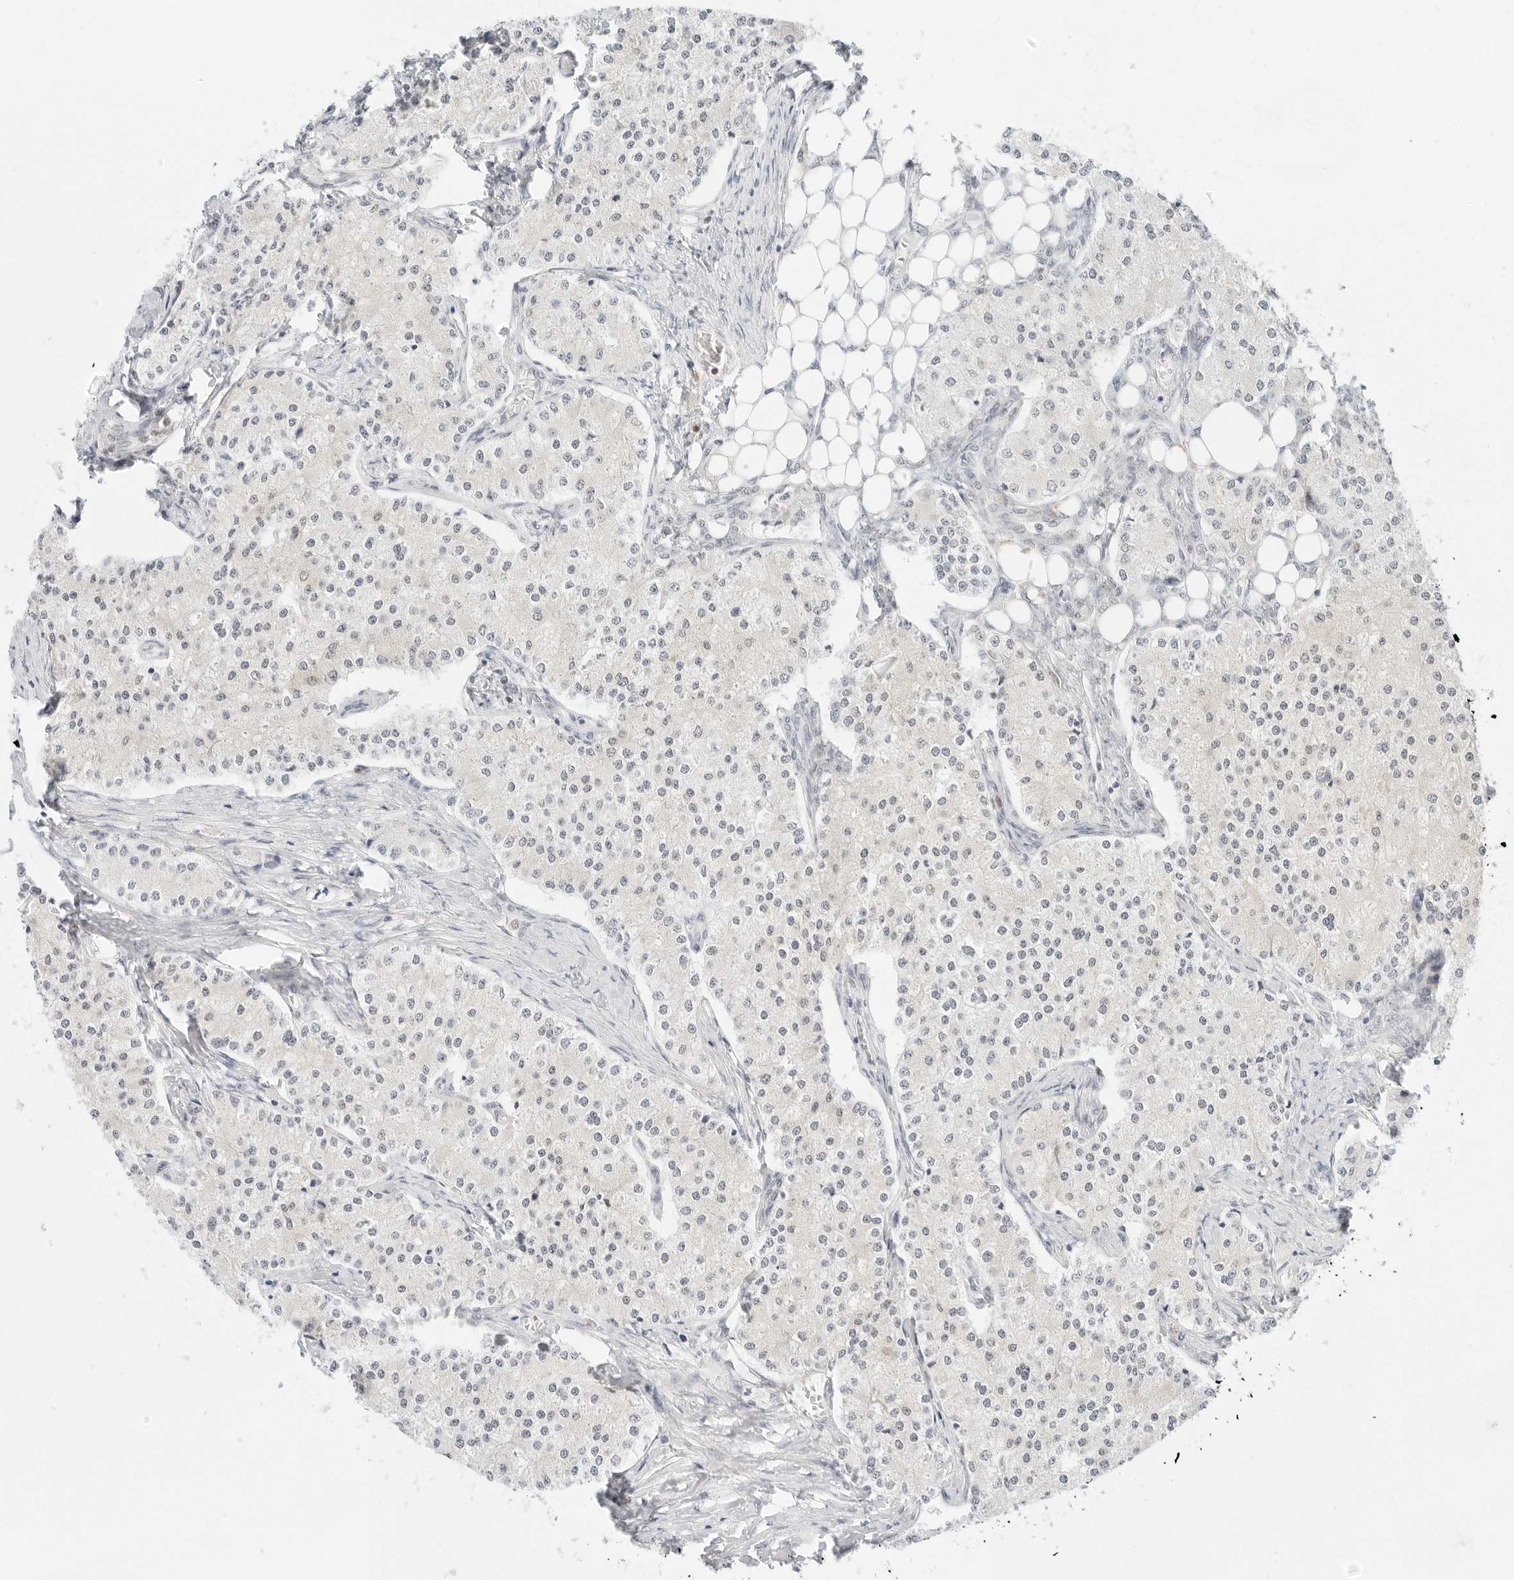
{"staining": {"intensity": "negative", "quantity": "none", "location": "none"}, "tissue": "carcinoid", "cell_type": "Tumor cells", "image_type": "cancer", "snomed": [{"axis": "morphology", "description": "Carcinoid, malignant, NOS"}, {"axis": "topography", "description": "Colon"}], "caption": "There is no significant staining in tumor cells of carcinoid (malignant). Nuclei are stained in blue.", "gene": "POLR3C", "patient": {"sex": "female", "age": 52}}